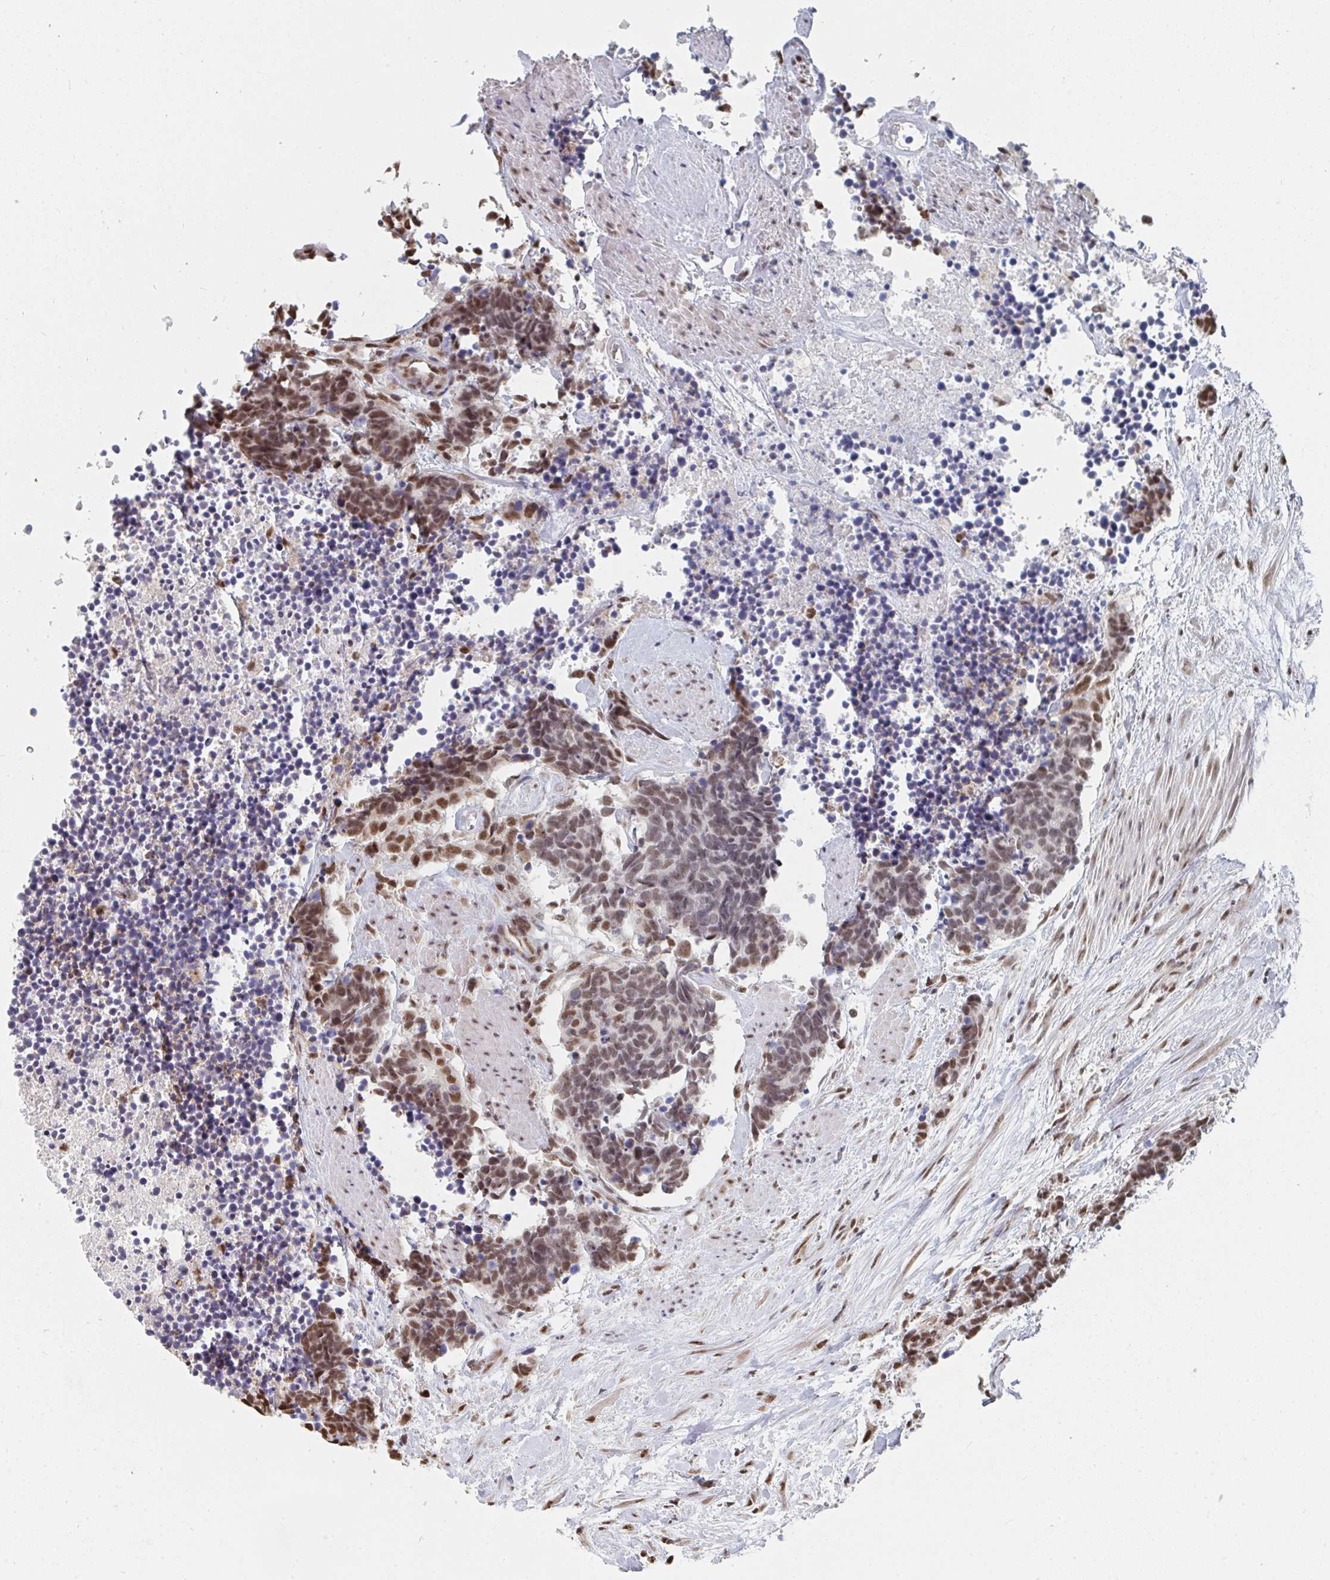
{"staining": {"intensity": "moderate", "quantity": ">75%", "location": "nuclear"}, "tissue": "carcinoid", "cell_type": "Tumor cells", "image_type": "cancer", "snomed": [{"axis": "morphology", "description": "Carcinoma, NOS"}, {"axis": "morphology", "description": "Carcinoid, malignant, NOS"}, {"axis": "topography", "description": "Prostate"}], "caption": "Tumor cells display medium levels of moderate nuclear expression in approximately >75% of cells in carcinoid (malignant).", "gene": "MBNL1", "patient": {"sex": "male", "age": 57}}